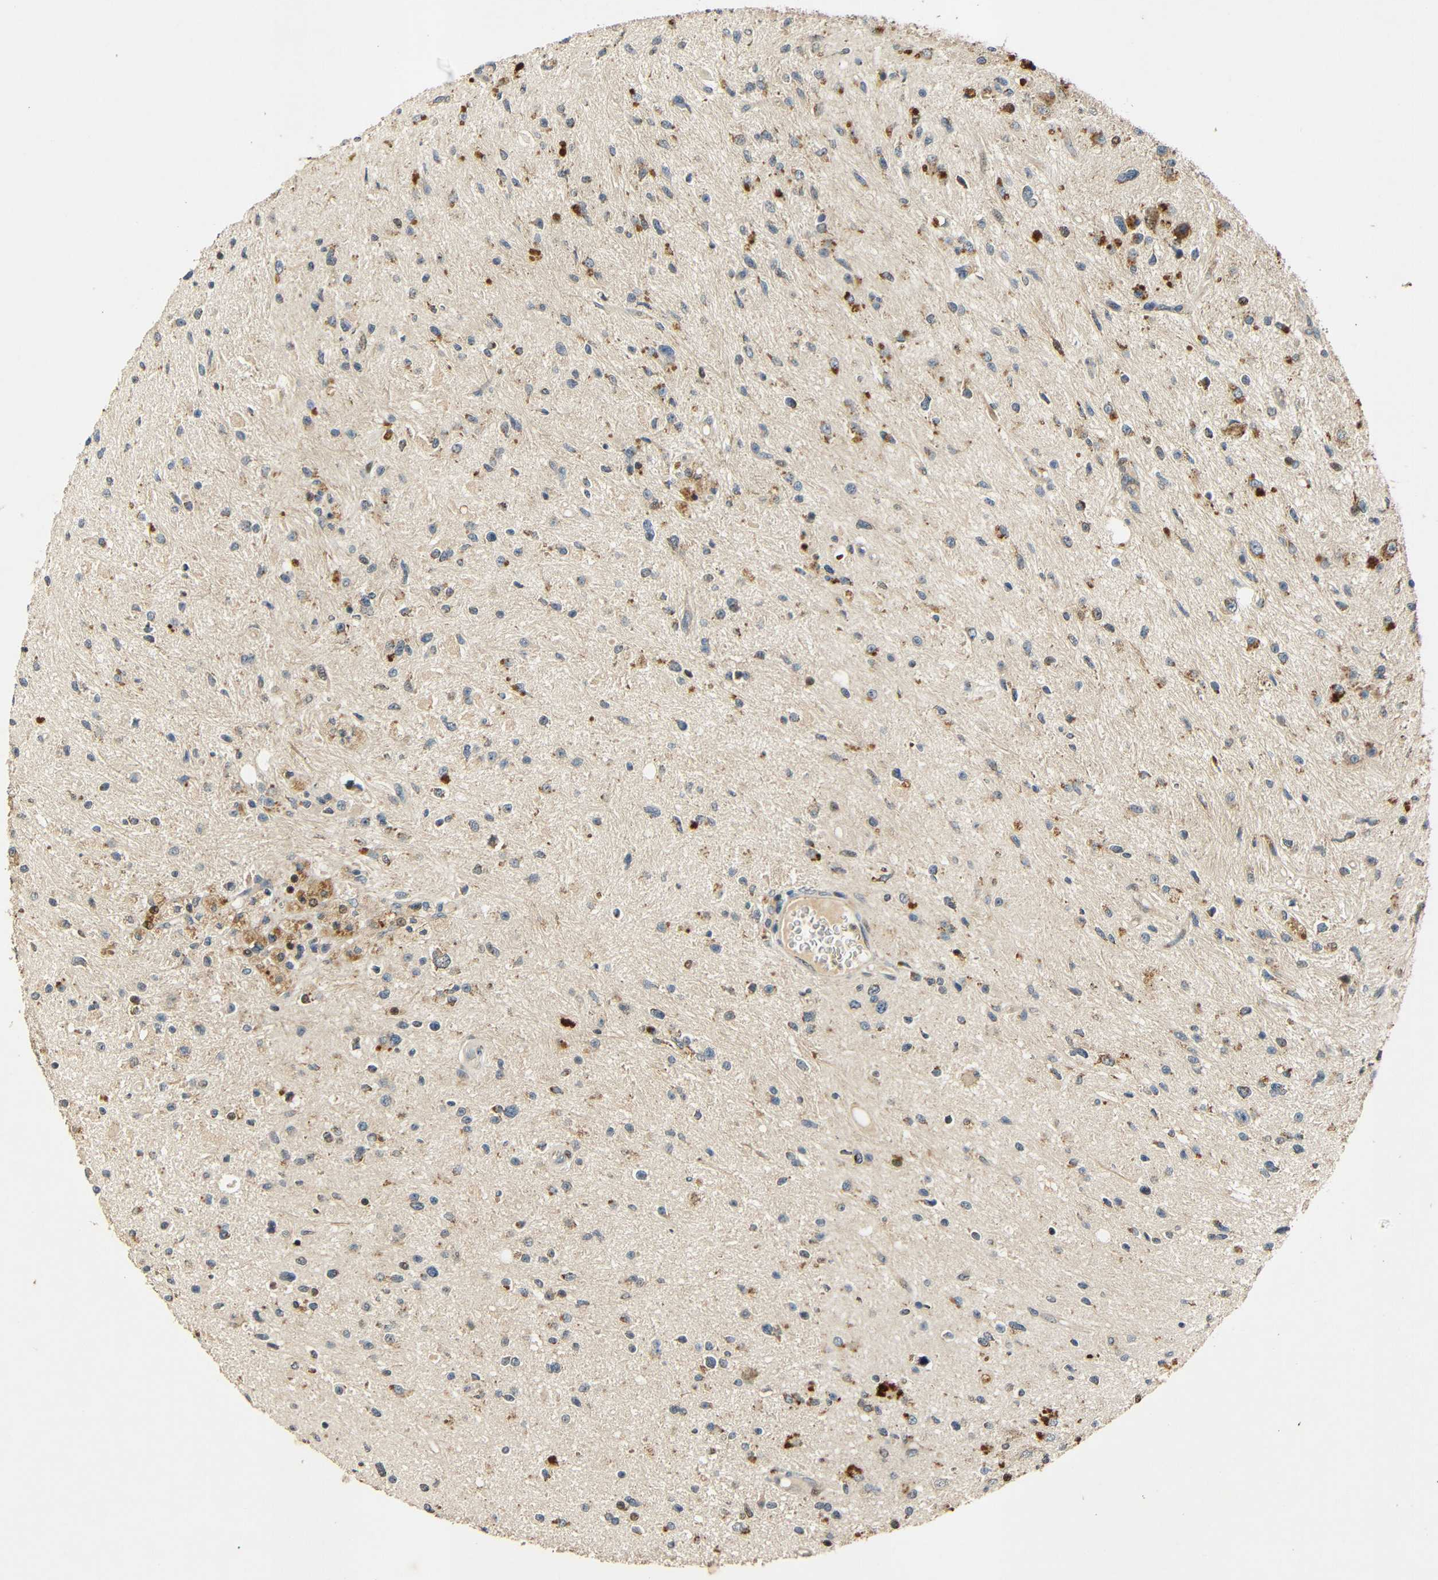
{"staining": {"intensity": "moderate", "quantity": "25%-75%", "location": "cytoplasmic/membranous"}, "tissue": "glioma", "cell_type": "Tumor cells", "image_type": "cancer", "snomed": [{"axis": "morphology", "description": "Glioma, malignant, High grade"}, {"axis": "topography", "description": "Brain"}], "caption": "Immunohistochemical staining of human glioma shows medium levels of moderate cytoplasmic/membranous protein staining in about 25%-75% of tumor cells.", "gene": "KAZALD1", "patient": {"sex": "male", "age": 33}}